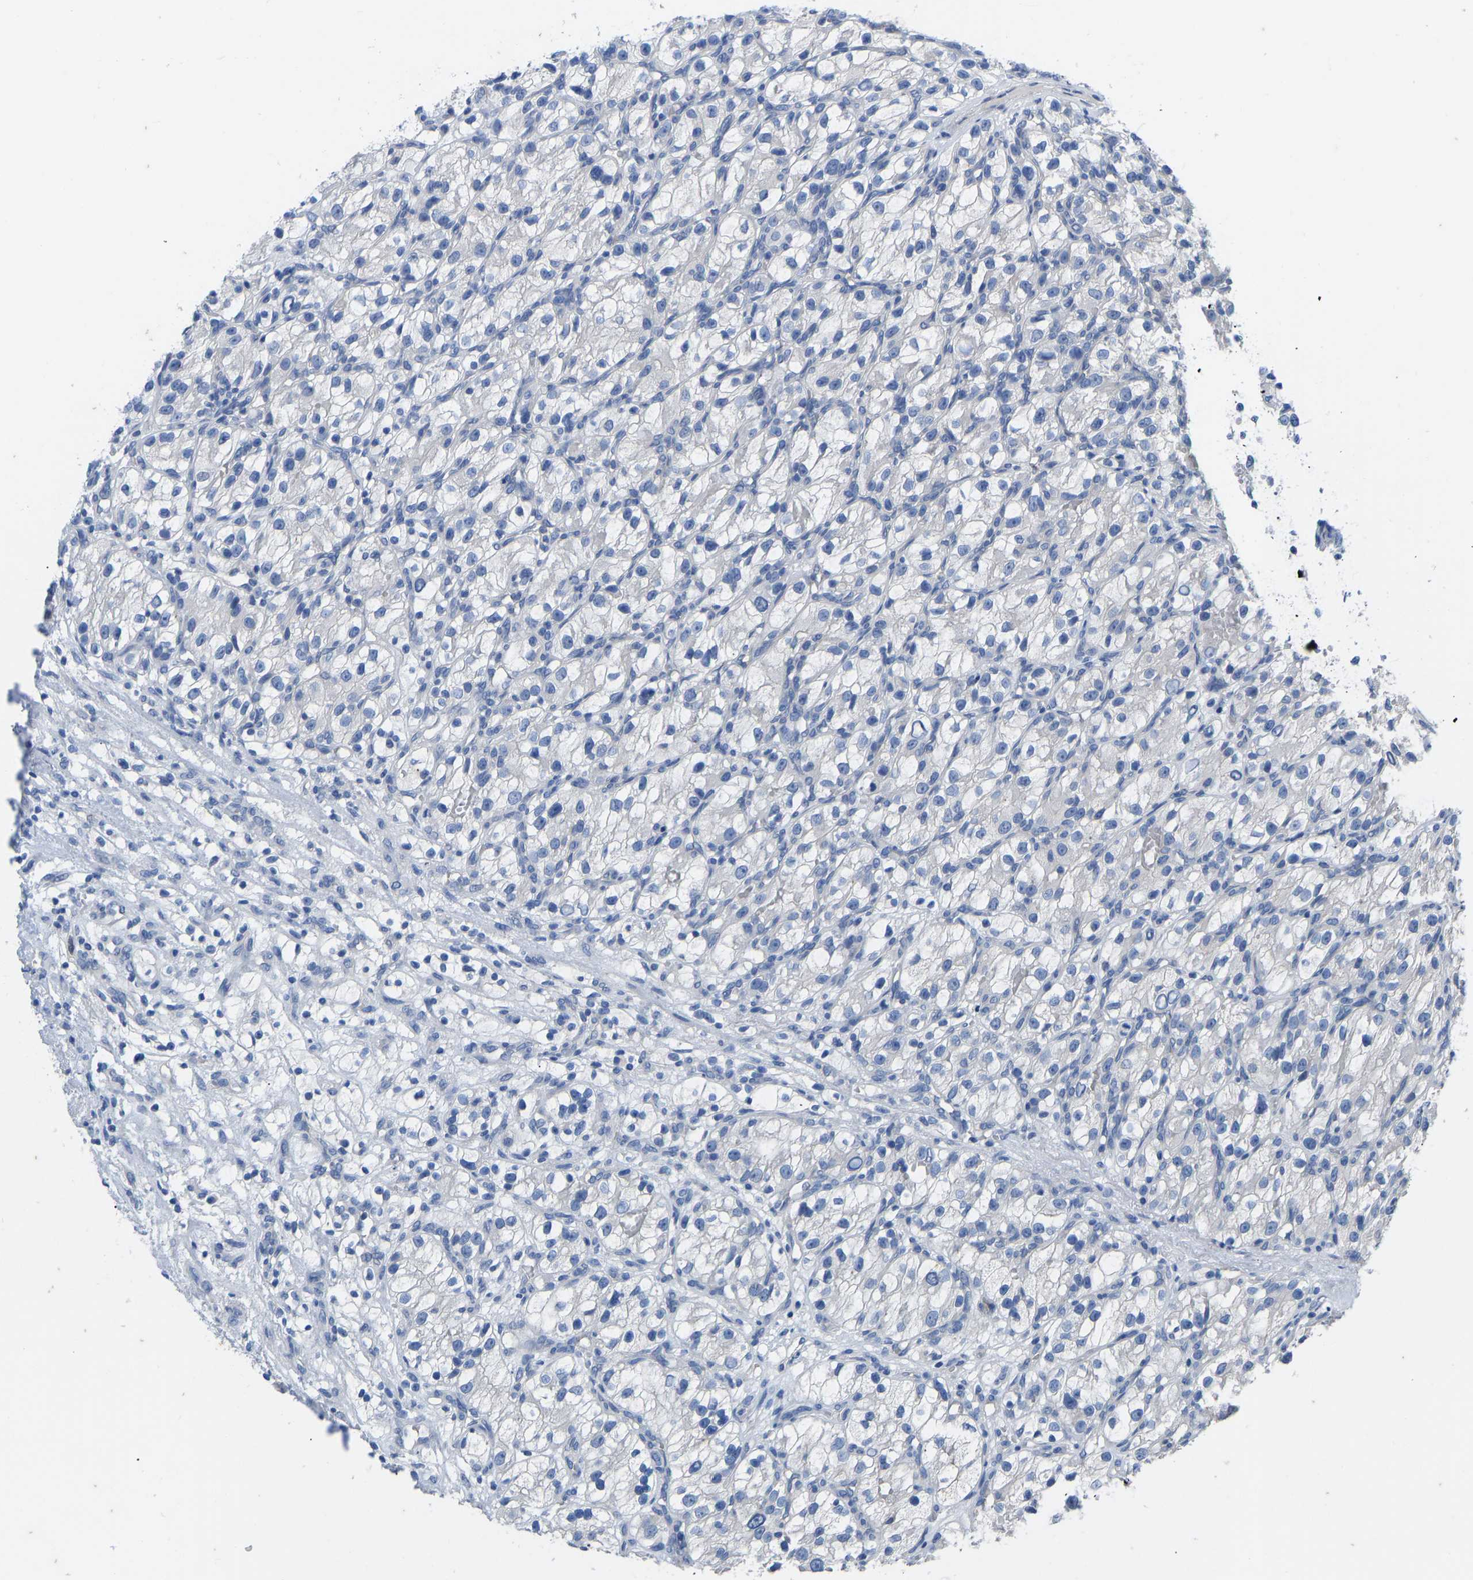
{"staining": {"intensity": "negative", "quantity": "none", "location": "none"}, "tissue": "renal cancer", "cell_type": "Tumor cells", "image_type": "cancer", "snomed": [{"axis": "morphology", "description": "Adenocarcinoma, NOS"}, {"axis": "topography", "description": "Kidney"}], "caption": "The immunohistochemistry histopathology image has no significant positivity in tumor cells of renal cancer tissue. The staining is performed using DAB brown chromogen with nuclei counter-stained in using hematoxylin.", "gene": "OLIG2", "patient": {"sex": "female", "age": 57}}